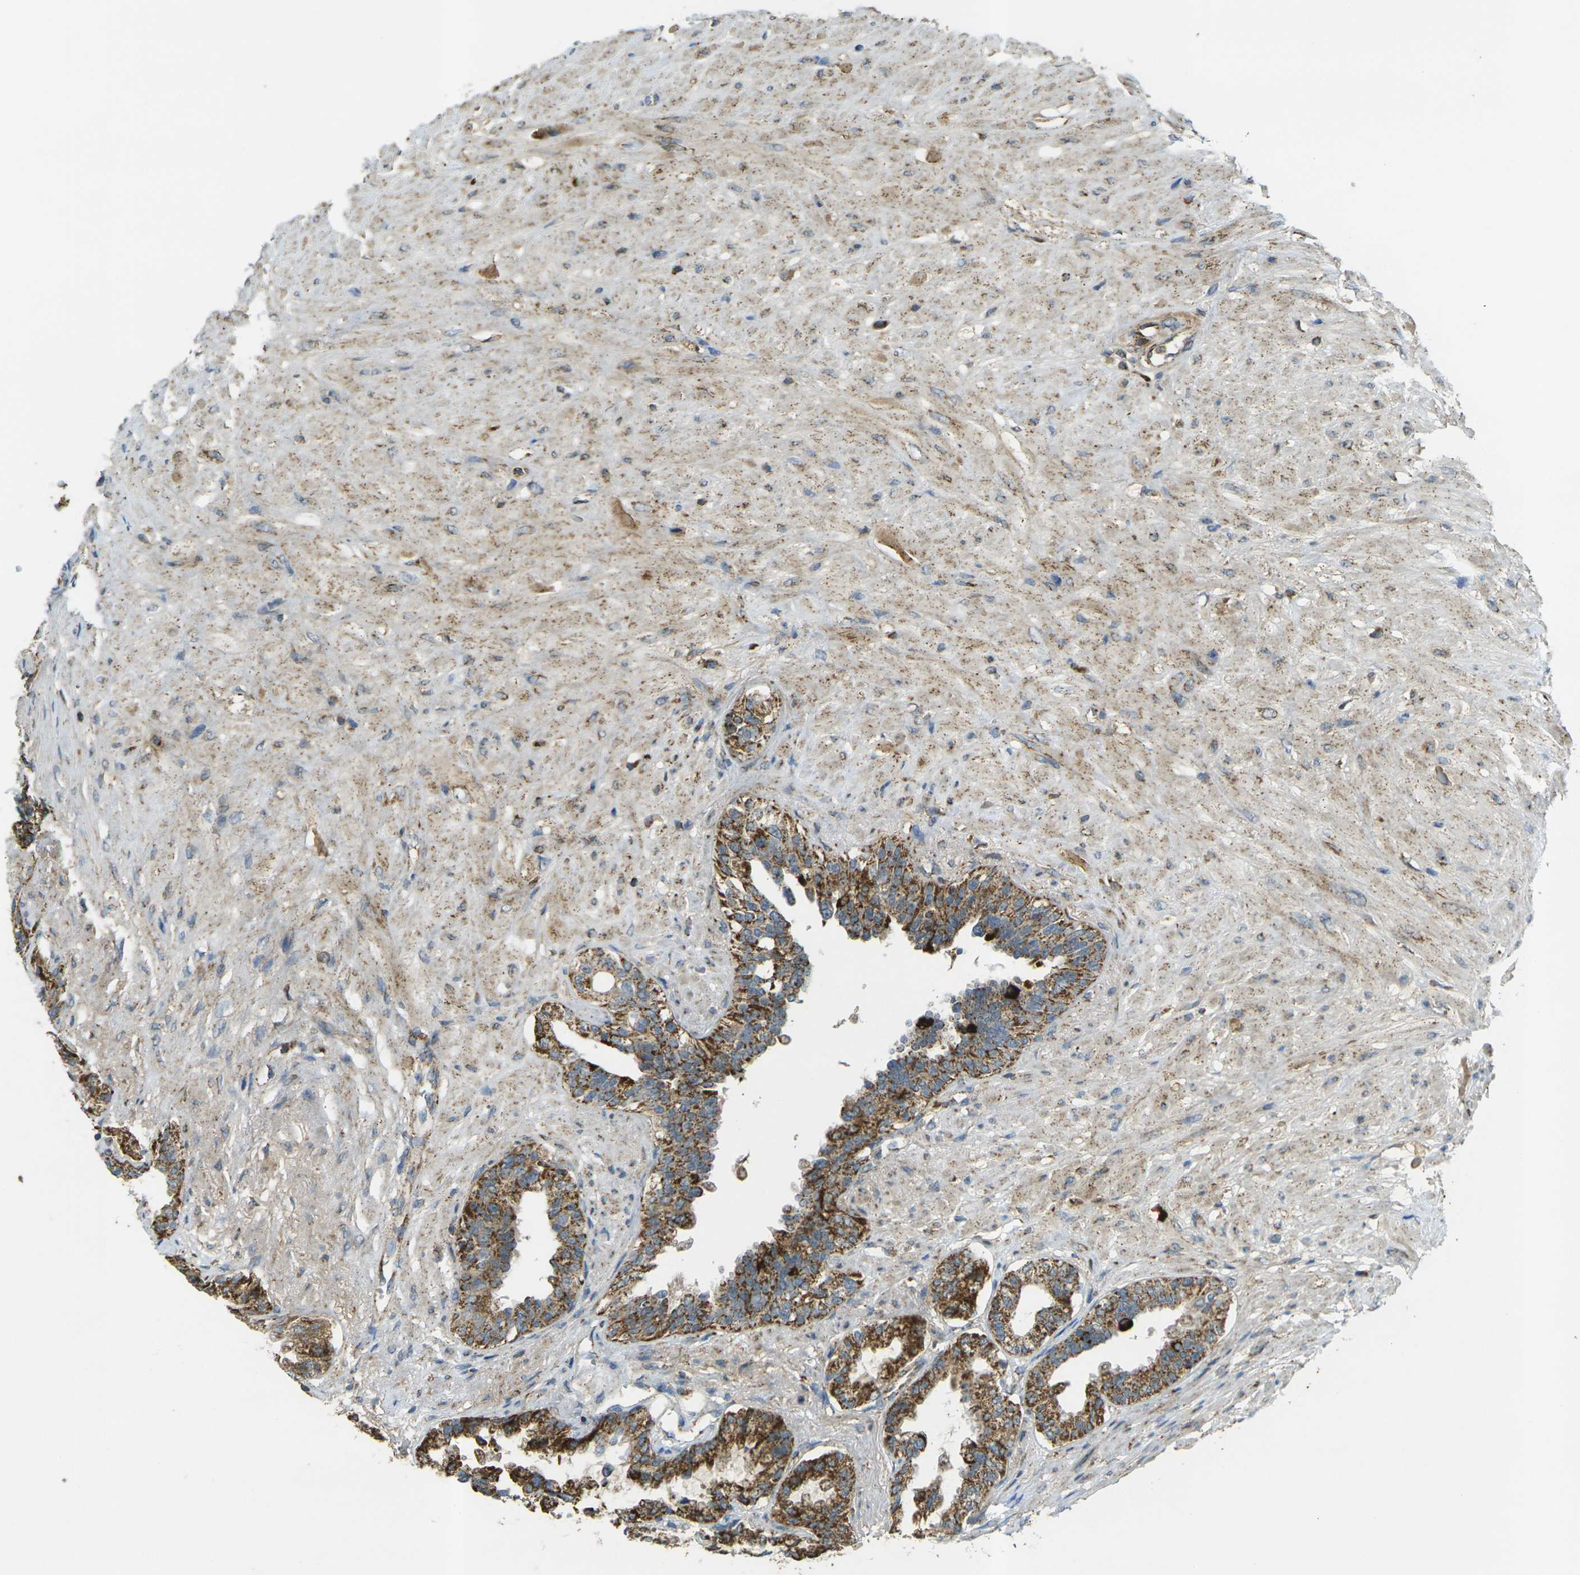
{"staining": {"intensity": "strong", "quantity": ">75%", "location": "cytoplasmic/membranous"}, "tissue": "seminal vesicle", "cell_type": "Glandular cells", "image_type": "normal", "snomed": [{"axis": "morphology", "description": "Normal tissue, NOS"}, {"axis": "topography", "description": "Seminal veicle"}], "caption": "This is a photomicrograph of immunohistochemistry (IHC) staining of normal seminal vesicle, which shows strong expression in the cytoplasmic/membranous of glandular cells.", "gene": "IGF1R", "patient": {"sex": "male", "age": 61}}